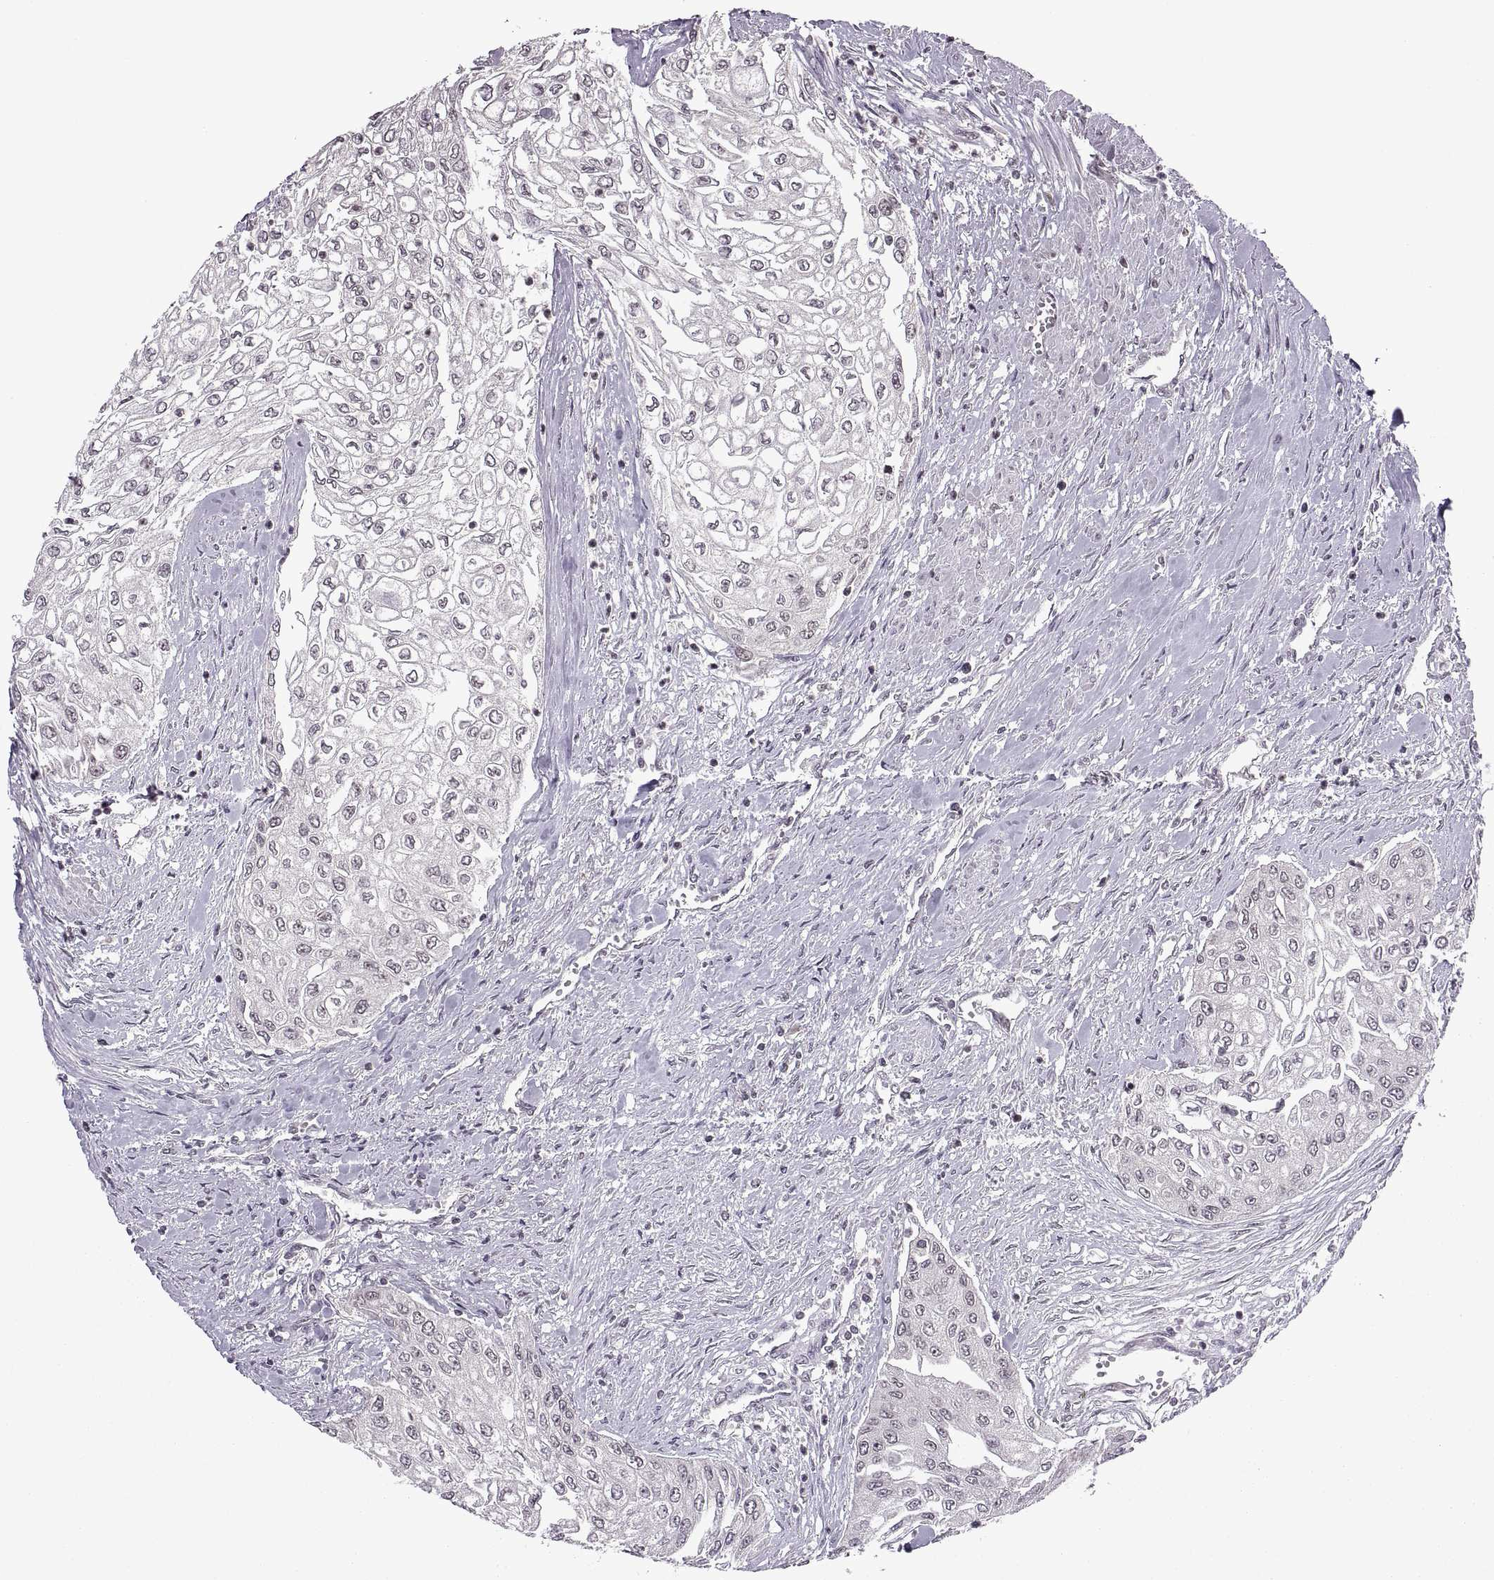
{"staining": {"intensity": "negative", "quantity": "none", "location": "none"}, "tissue": "urothelial cancer", "cell_type": "Tumor cells", "image_type": "cancer", "snomed": [{"axis": "morphology", "description": "Urothelial carcinoma, High grade"}, {"axis": "topography", "description": "Urinary bladder"}], "caption": "The immunohistochemistry micrograph has no significant expression in tumor cells of urothelial cancer tissue.", "gene": "INTS3", "patient": {"sex": "male", "age": 62}}